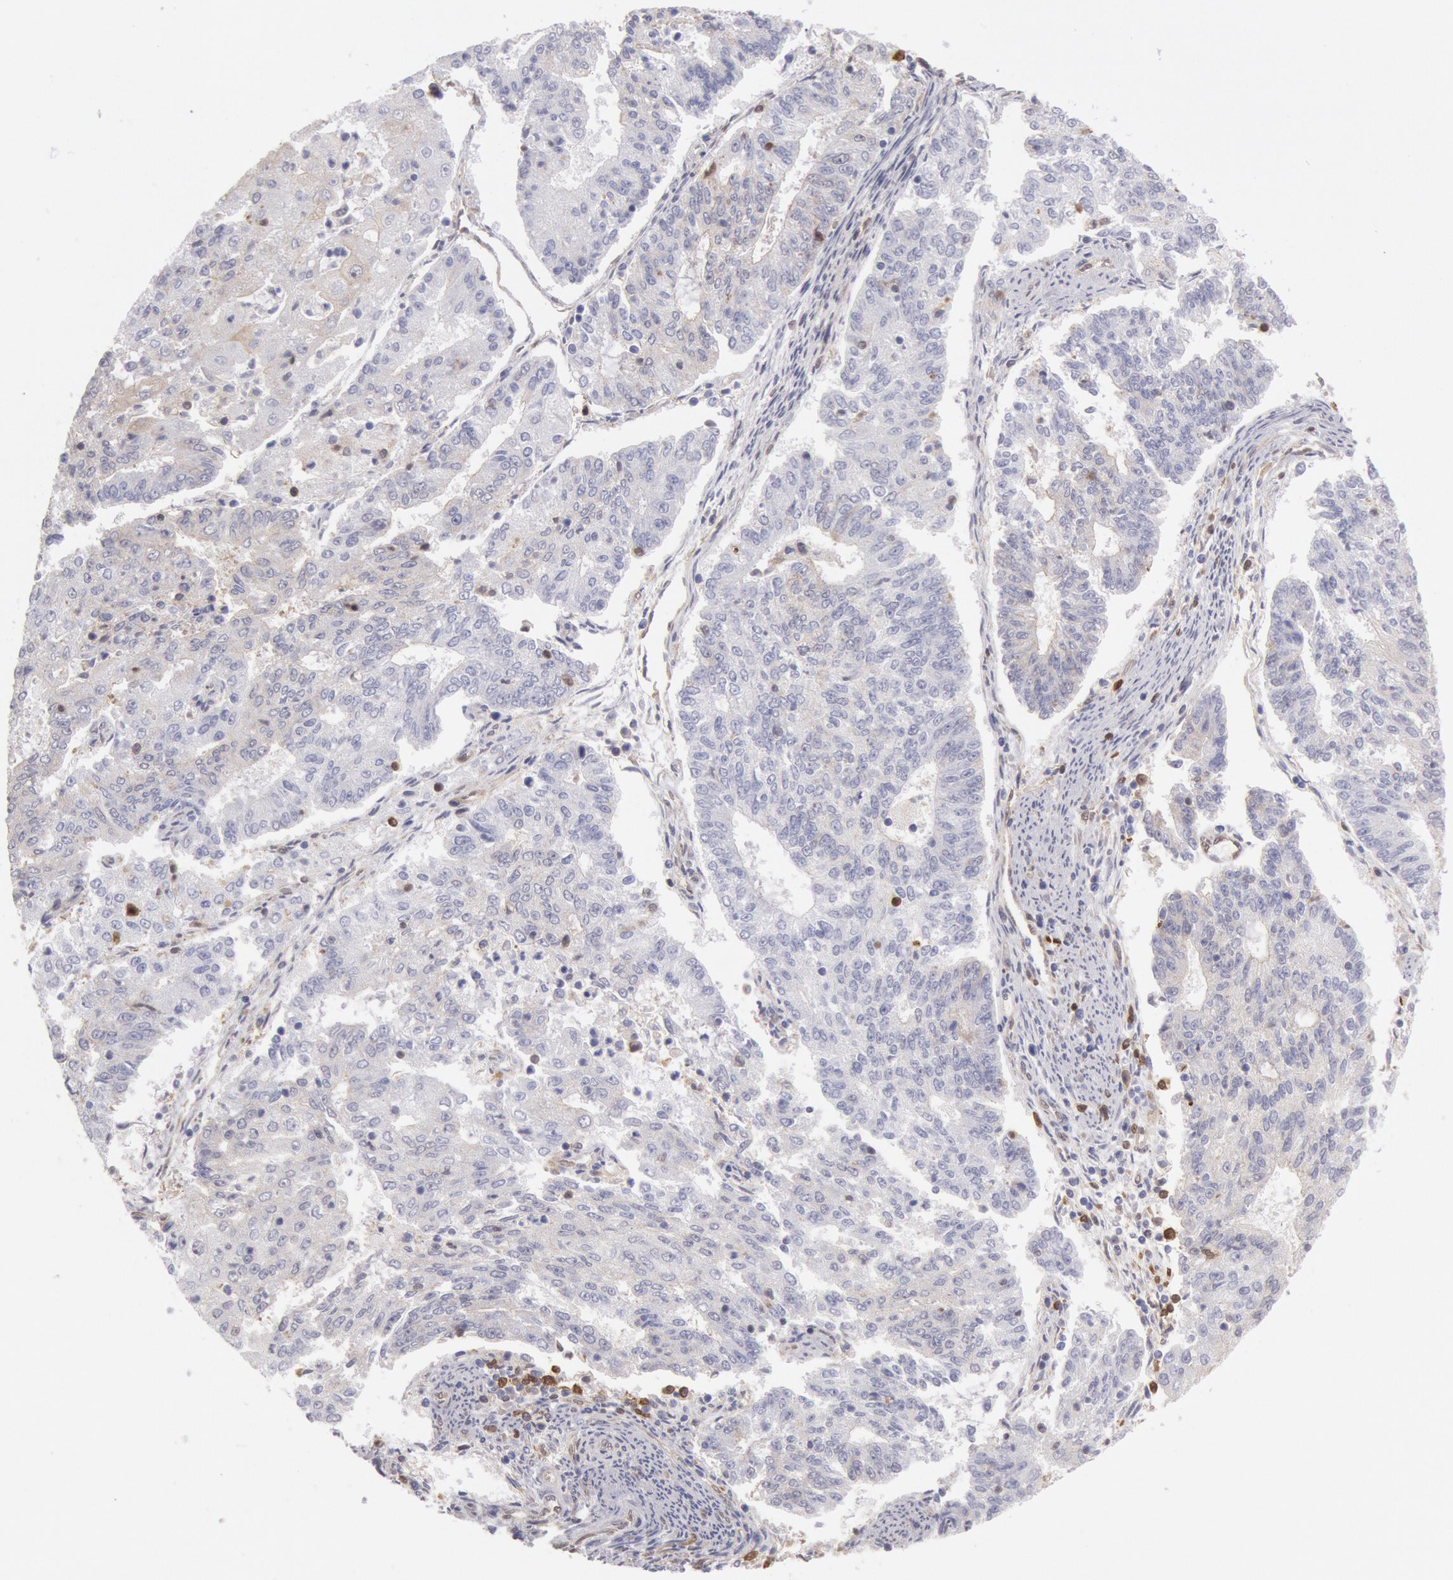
{"staining": {"intensity": "weak", "quantity": "25%-75%", "location": "cytoplasmic/membranous"}, "tissue": "endometrial cancer", "cell_type": "Tumor cells", "image_type": "cancer", "snomed": [{"axis": "morphology", "description": "Adenocarcinoma, NOS"}, {"axis": "topography", "description": "Endometrium"}], "caption": "DAB (3,3'-diaminobenzidine) immunohistochemical staining of human adenocarcinoma (endometrial) reveals weak cytoplasmic/membranous protein expression in approximately 25%-75% of tumor cells.", "gene": "CCDC50", "patient": {"sex": "female", "age": 56}}